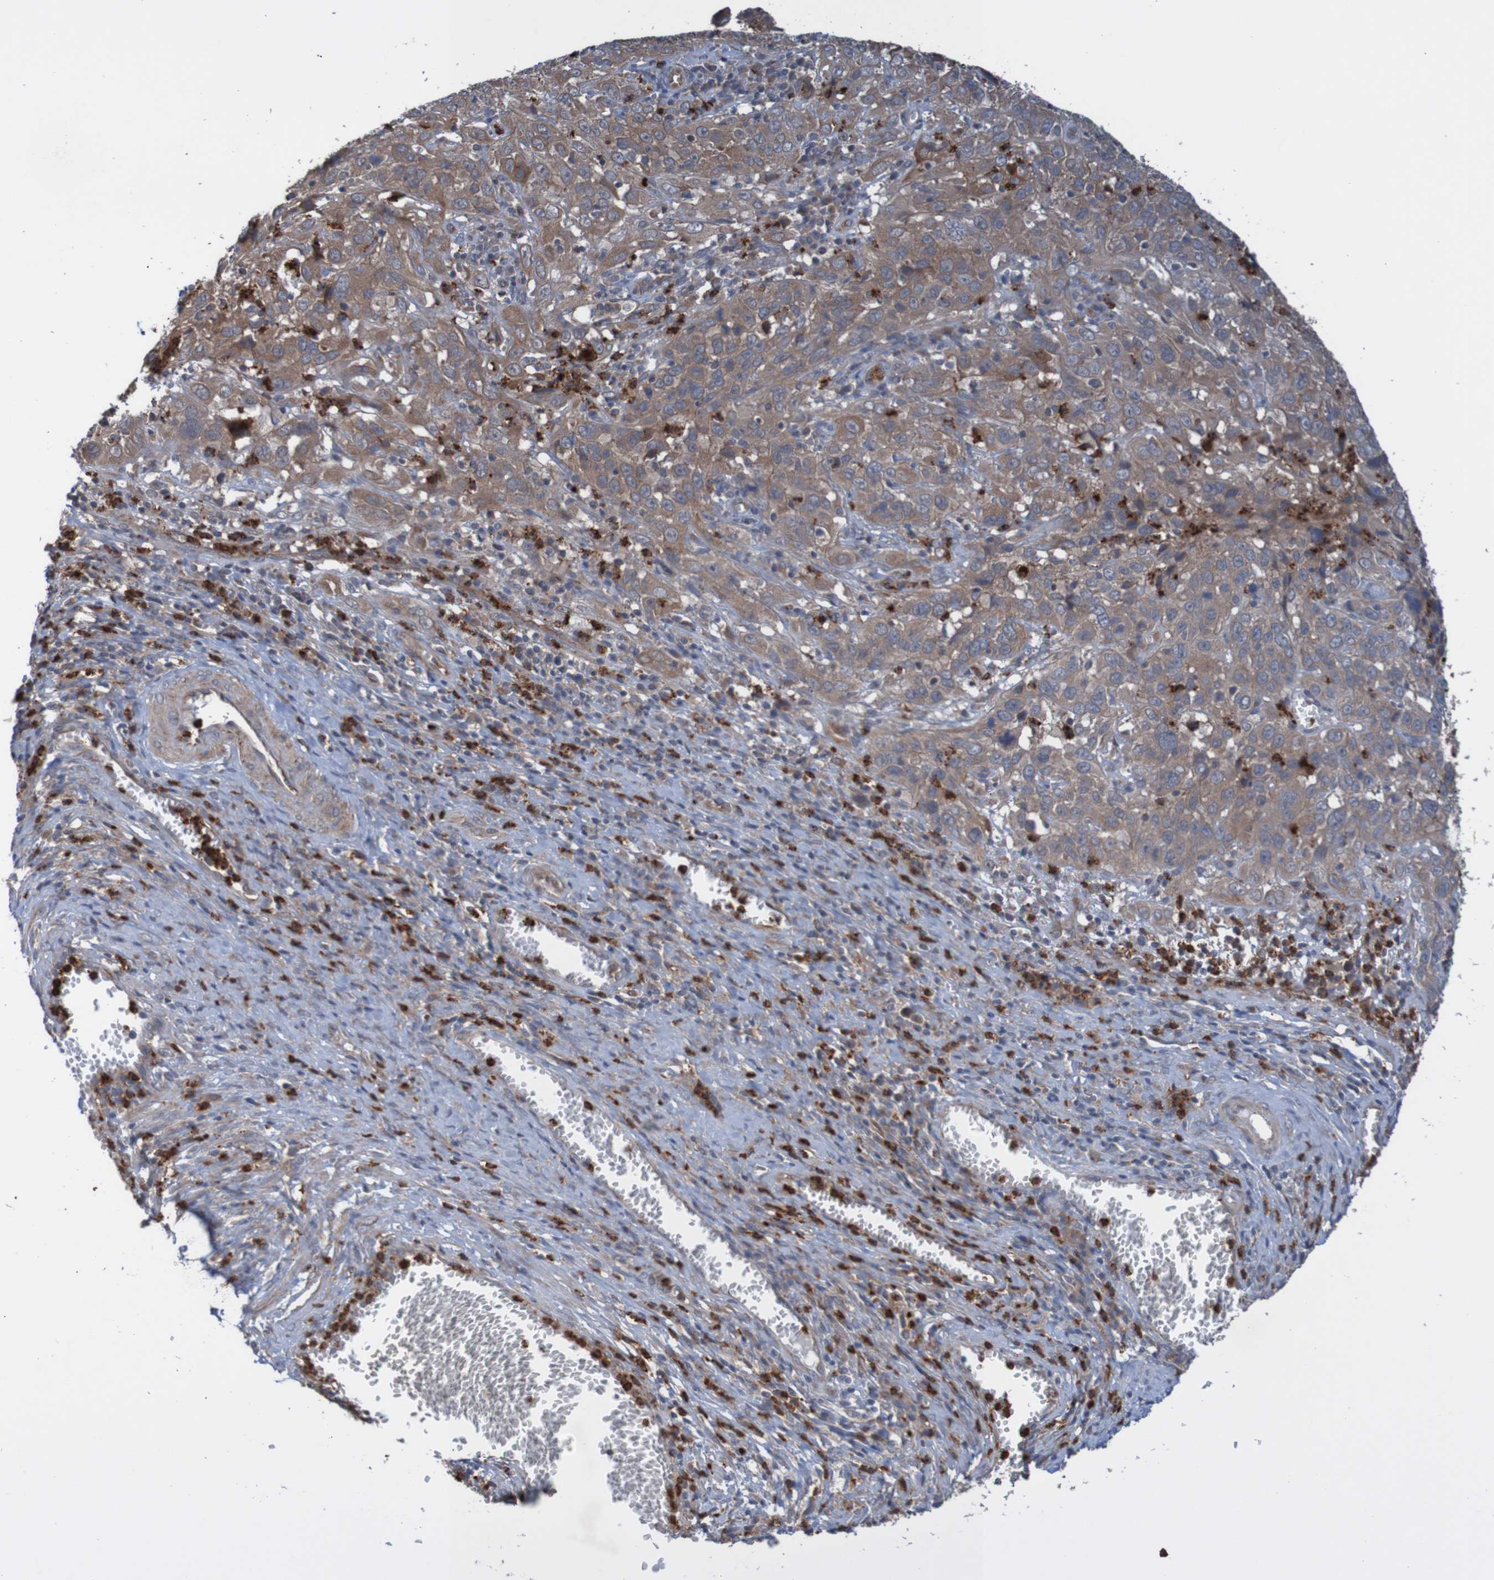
{"staining": {"intensity": "moderate", "quantity": ">75%", "location": "cytoplasmic/membranous"}, "tissue": "cervical cancer", "cell_type": "Tumor cells", "image_type": "cancer", "snomed": [{"axis": "morphology", "description": "Squamous cell carcinoma, NOS"}, {"axis": "topography", "description": "Cervix"}], "caption": "Human cervical cancer (squamous cell carcinoma) stained for a protein (brown) exhibits moderate cytoplasmic/membranous positive positivity in approximately >75% of tumor cells.", "gene": "ST8SIA6", "patient": {"sex": "female", "age": 32}}